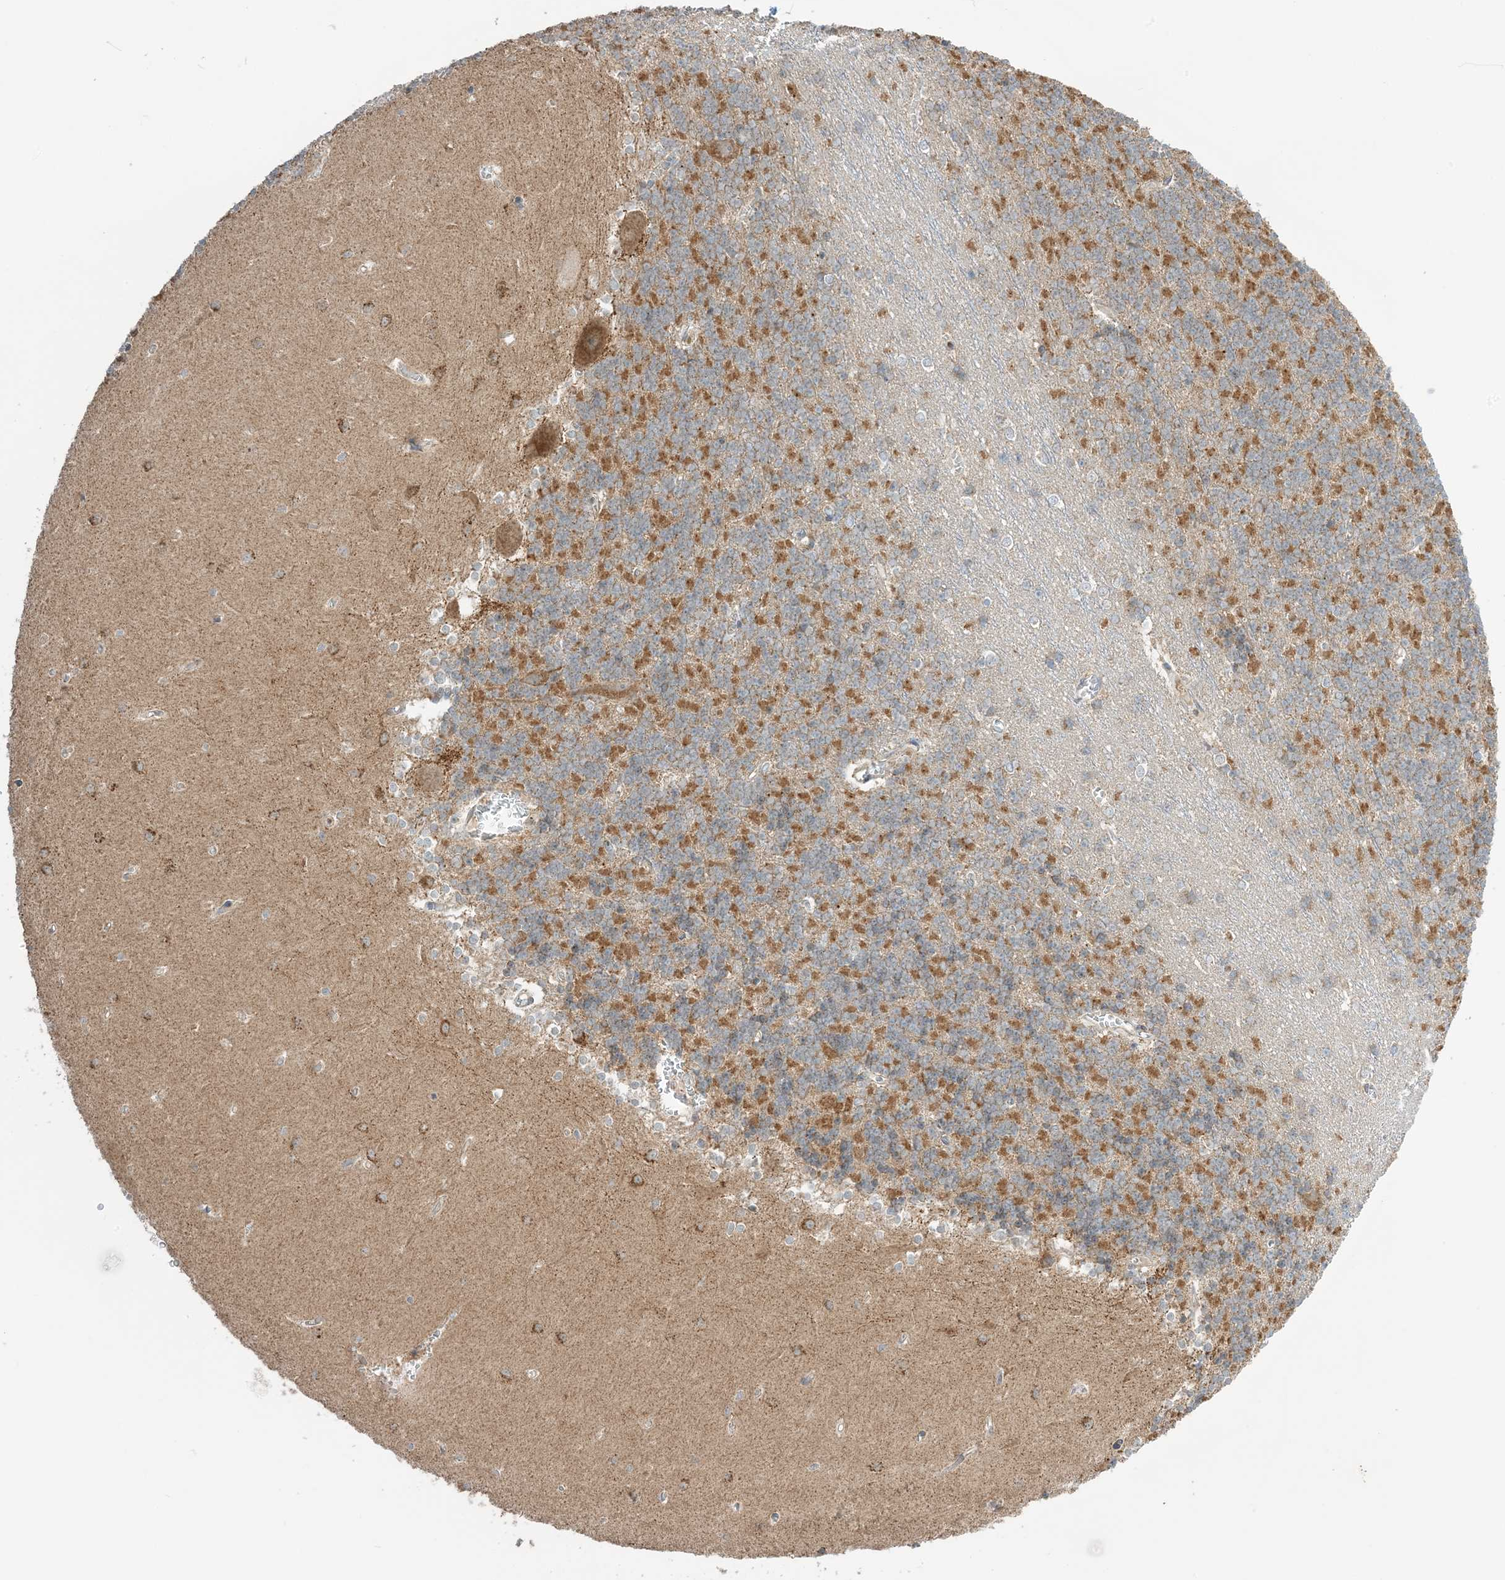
{"staining": {"intensity": "strong", "quantity": "25%-75%", "location": "cytoplasmic/membranous"}, "tissue": "cerebellum", "cell_type": "Cells in granular layer", "image_type": "normal", "snomed": [{"axis": "morphology", "description": "Normal tissue, NOS"}, {"axis": "topography", "description": "Cerebellum"}], "caption": "Cerebellum stained with immunohistochemistry (IHC) reveals strong cytoplasmic/membranous positivity in approximately 25%-75% of cells in granular layer. (DAB = brown stain, brightfield microscopy at high magnification).", "gene": "N4BP3", "patient": {"sex": "male", "age": 37}}